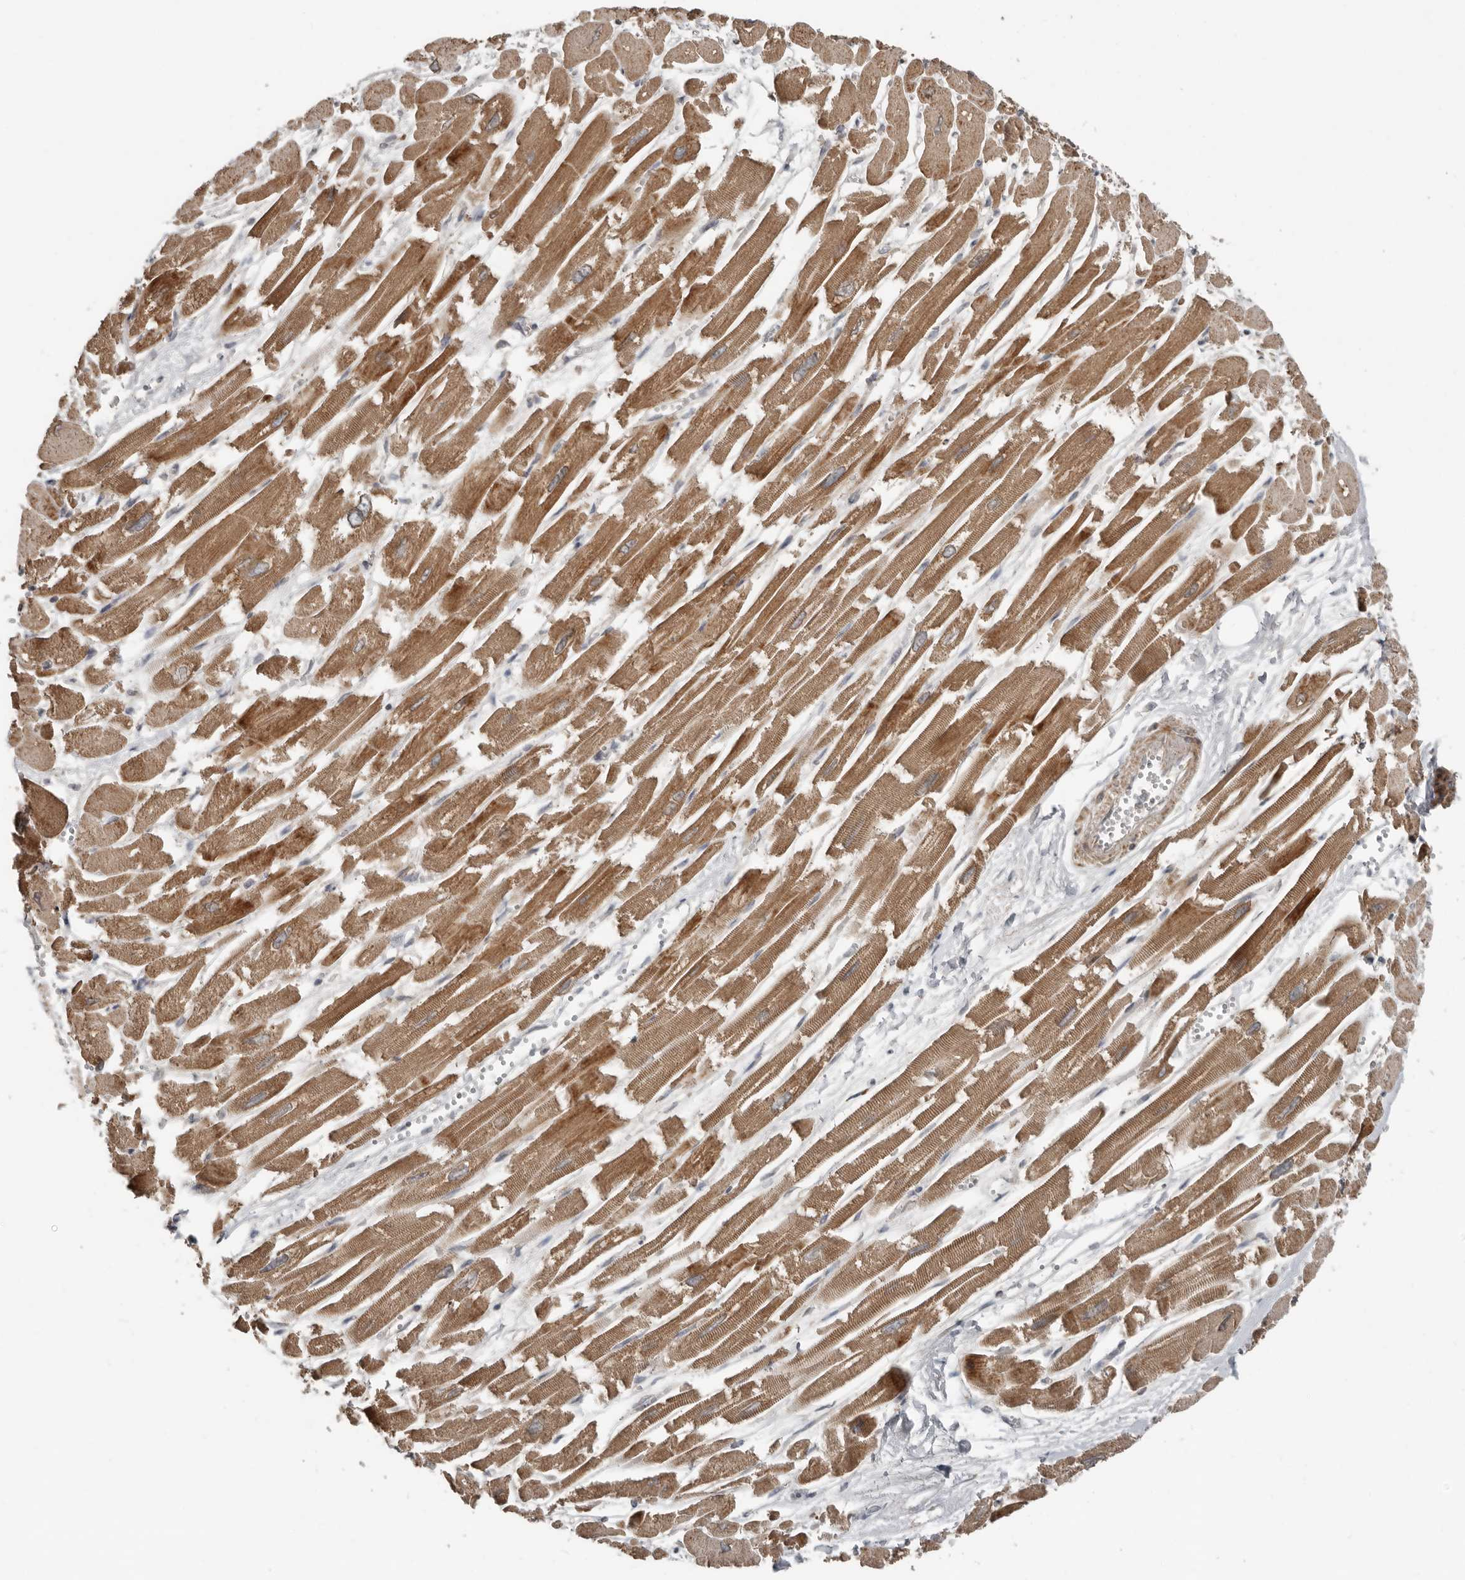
{"staining": {"intensity": "moderate", "quantity": ">75%", "location": "cytoplasmic/membranous"}, "tissue": "heart muscle", "cell_type": "Cardiomyocytes", "image_type": "normal", "snomed": [{"axis": "morphology", "description": "Normal tissue, NOS"}, {"axis": "topography", "description": "Heart"}], "caption": "Normal heart muscle was stained to show a protein in brown. There is medium levels of moderate cytoplasmic/membranous expression in approximately >75% of cardiomyocytes. (DAB (3,3'-diaminobenzidine) IHC, brown staining for protein, blue staining for nuclei).", "gene": "SLC6A7", "patient": {"sex": "male", "age": 54}}